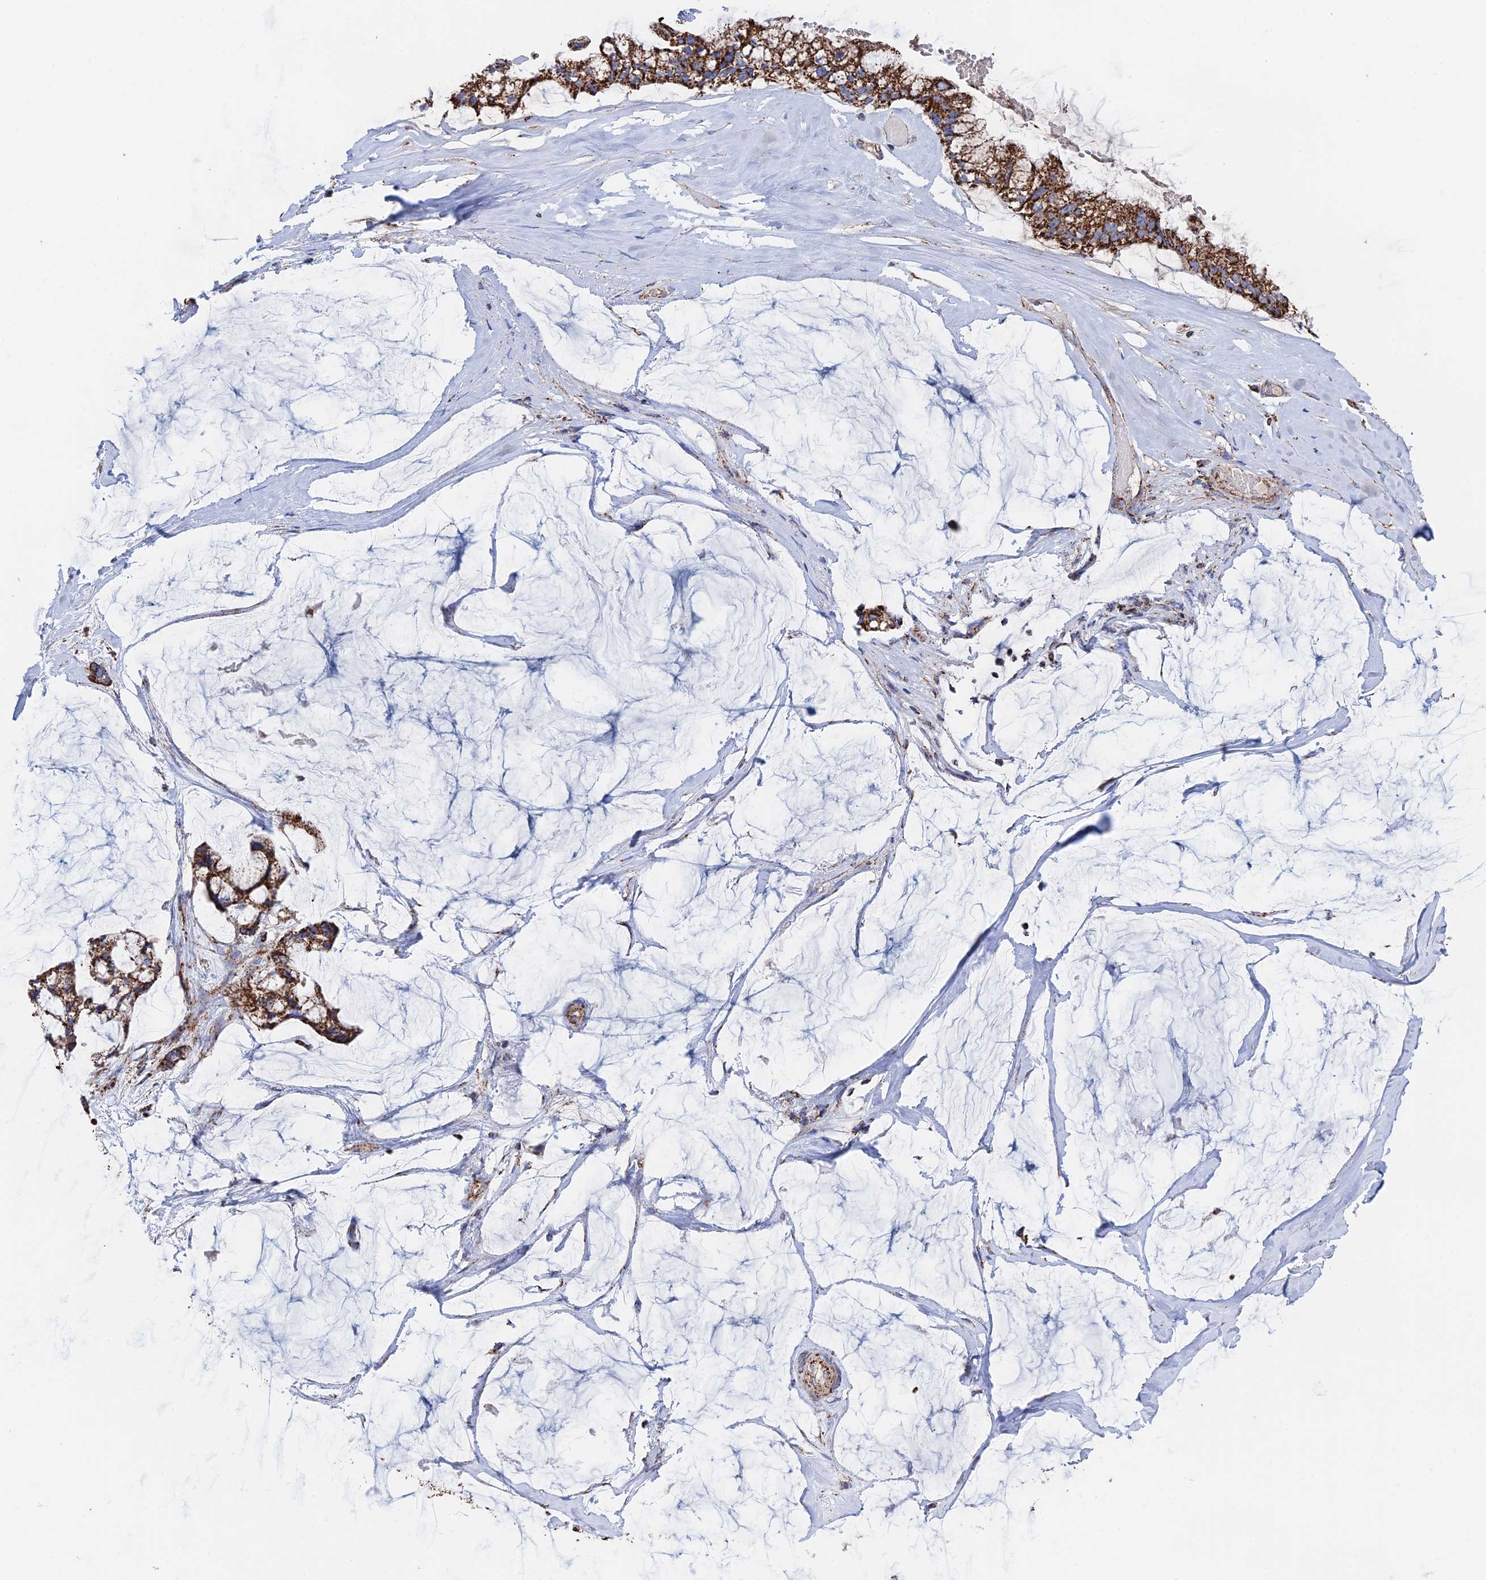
{"staining": {"intensity": "strong", "quantity": ">75%", "location": "cytoplasmic/membranous"}, "tissue": "ovarian cancer", "cell_type": "Tumor cells", "image_type": "cancer", "snomed": [{"axis": "morphology", "description": "Cystadenocarcinoma, mucinous, NOS"}, {"axis": "topography", "description": "Ovary"}], "caption": "Immunohistochemical staining of human ovarian mucinous cystadenocarcinoma shows high levels of strong cytoplasmic/membranous protein positivity in approximately >75% of tumor cells.", "gene": "HAUS8", "patient": {"sex": "female", "age": 39}}